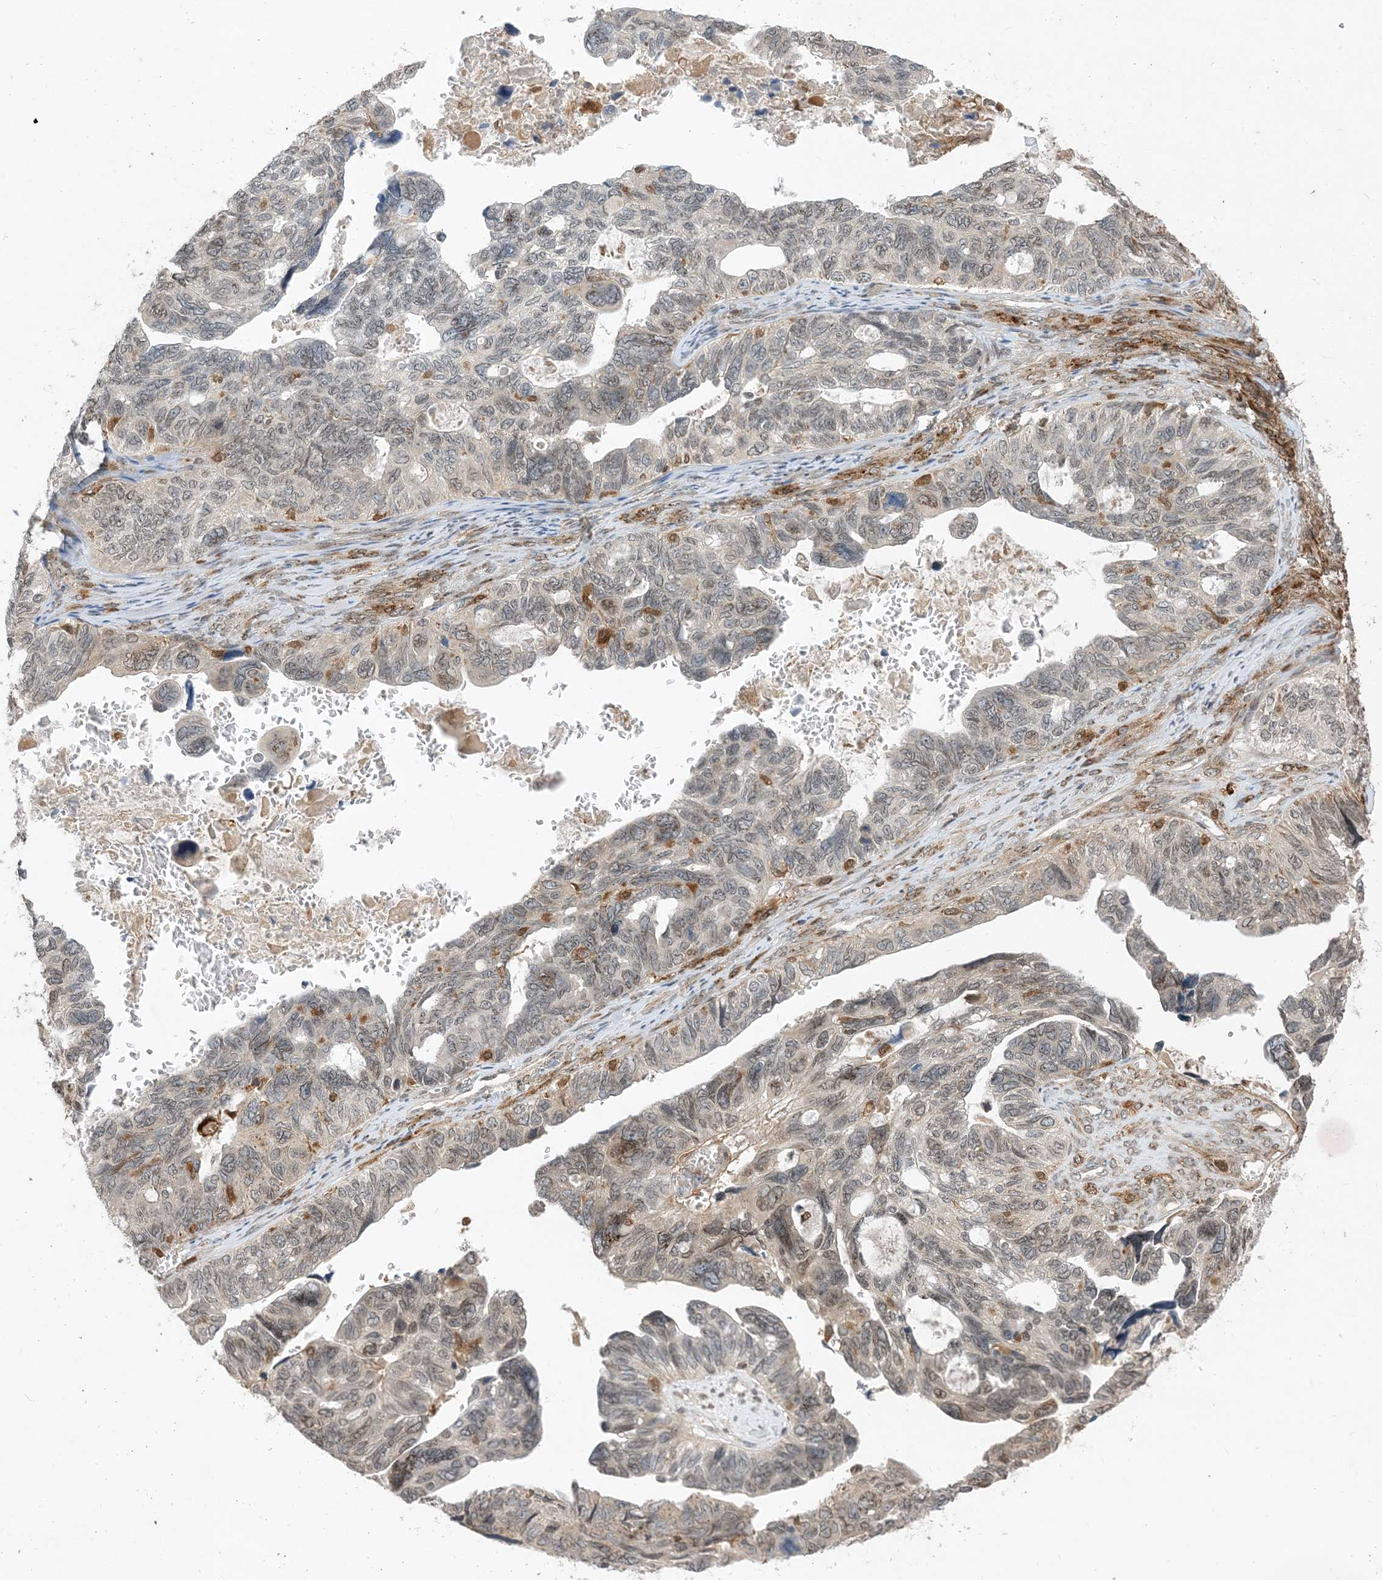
{"staining": {"intensity": "negative", "quantity": "none", "location": "none"}, "tissue": "ovarian cancer", "cell_type": "Tumor cells", "image_type": "cancer", "snomed": [{"axis": "morphology", "description": "Cystadenocarcinoma, serous, NOS"}, {"axis": "topography", "description": "Ovary"}], "caption": "Tumor cells show no significant protein staining in ovarian cancer (serous cystadenocarcinoma). (Brightfield microscopy of DAB (3,3'-diaminobenzidine) immunohistochemistry (IHC) at high magnification).", "gene": "NAGK", "patient": {"sex": "female", "age": 79}}